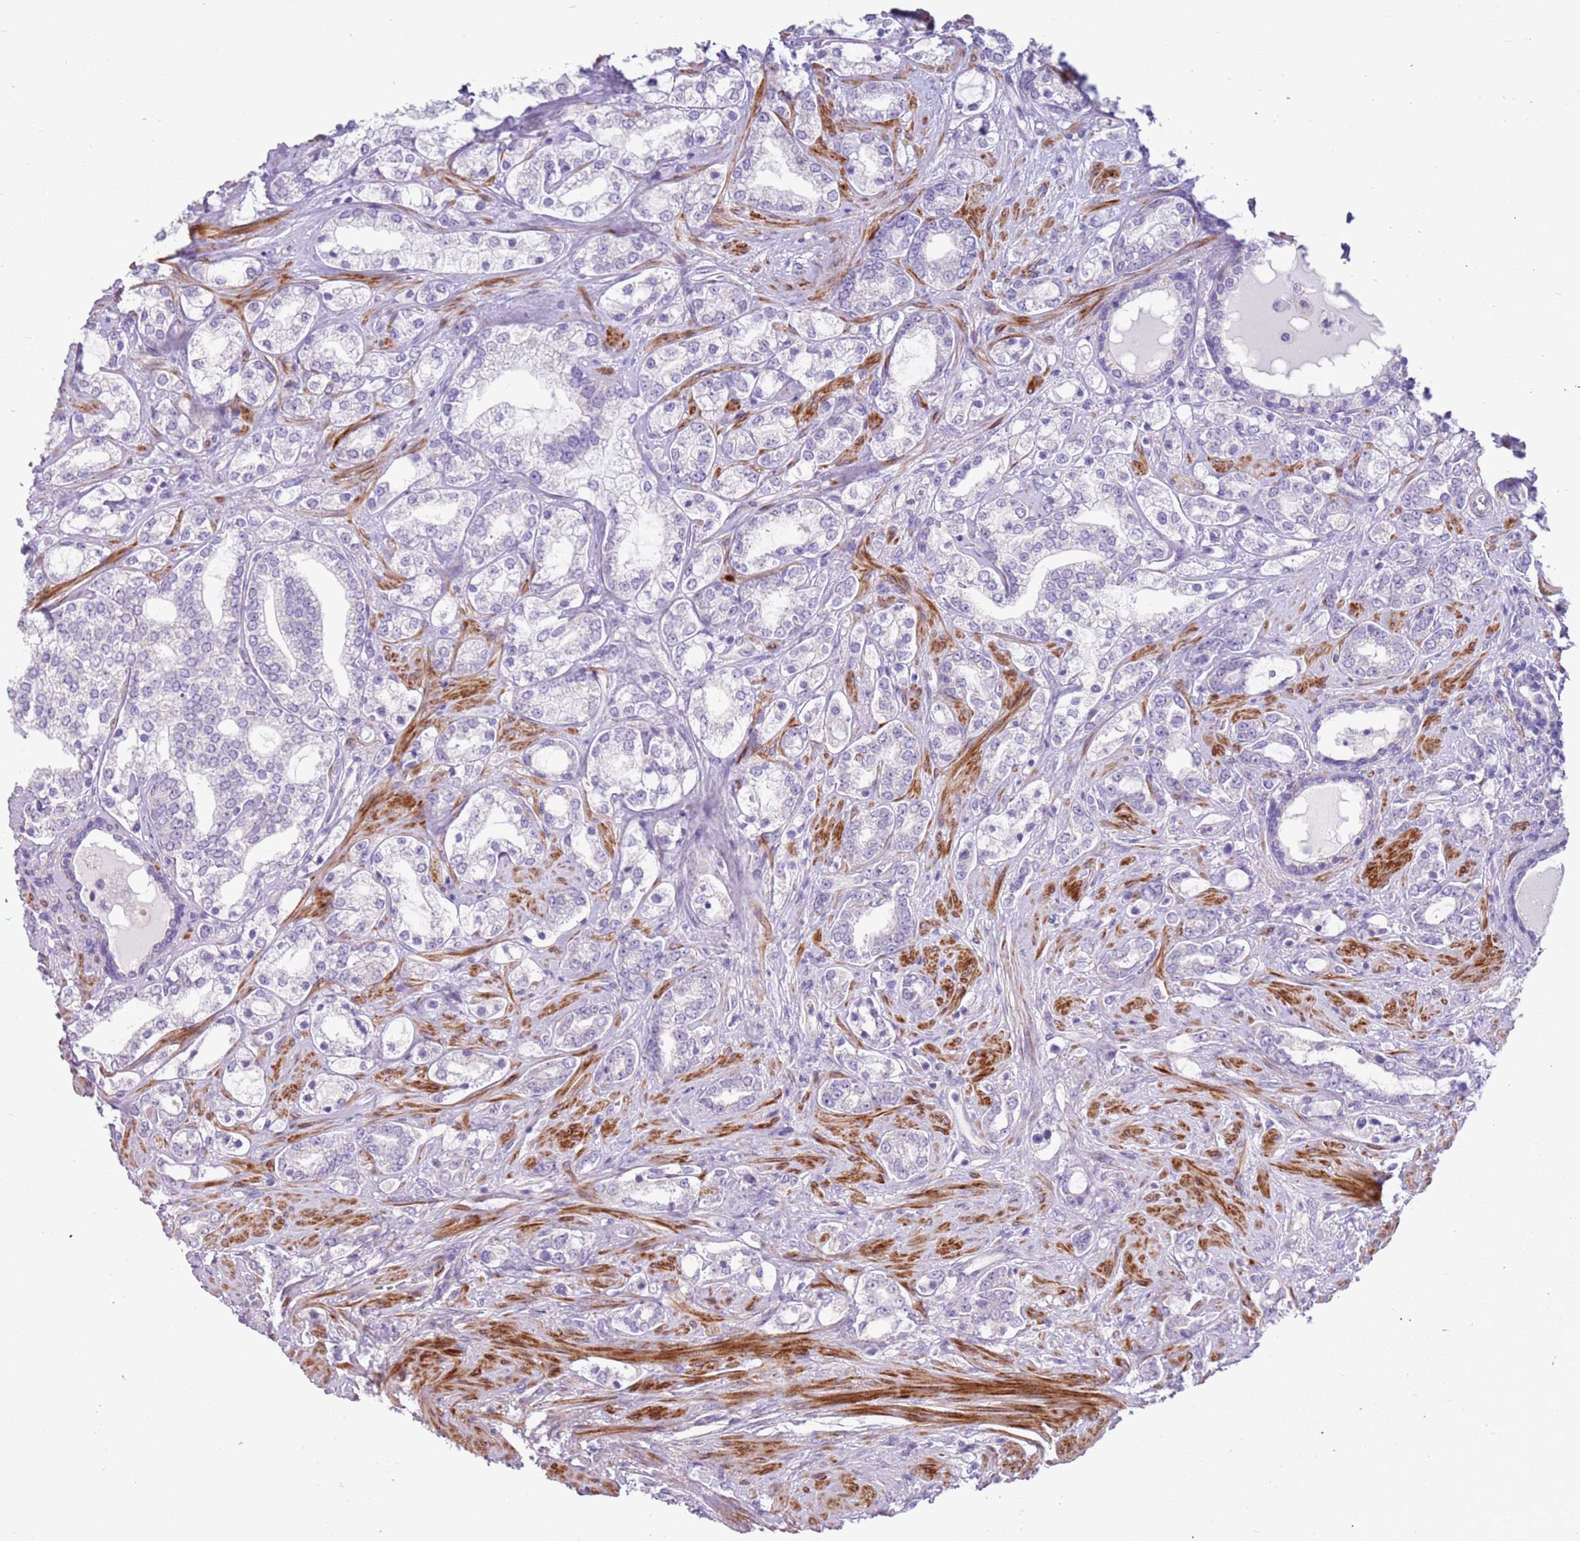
{"staining": {"intensity": "negative", "quantity": "none", "location": "none"}, "tissue": "prostate cancer", "cell_type": "Tumor cells", "image_type": "cancer", "snomed": [{"axis": "morphology", "description": "Adenocarcinoma, High grade"}, {"axis": "topography", "description": "Prostate"}], "caption": "Tumor cells show no significant protein staining in prostate high-grade adenocarcinoma. The staining is performed using DAB (3,3'-diaminobenzidine) brown chromogen with nuclei counter-stained in using hematoxylin.", "gene": "ZNF239", "patient": {"sex": "male", "age": 64}}